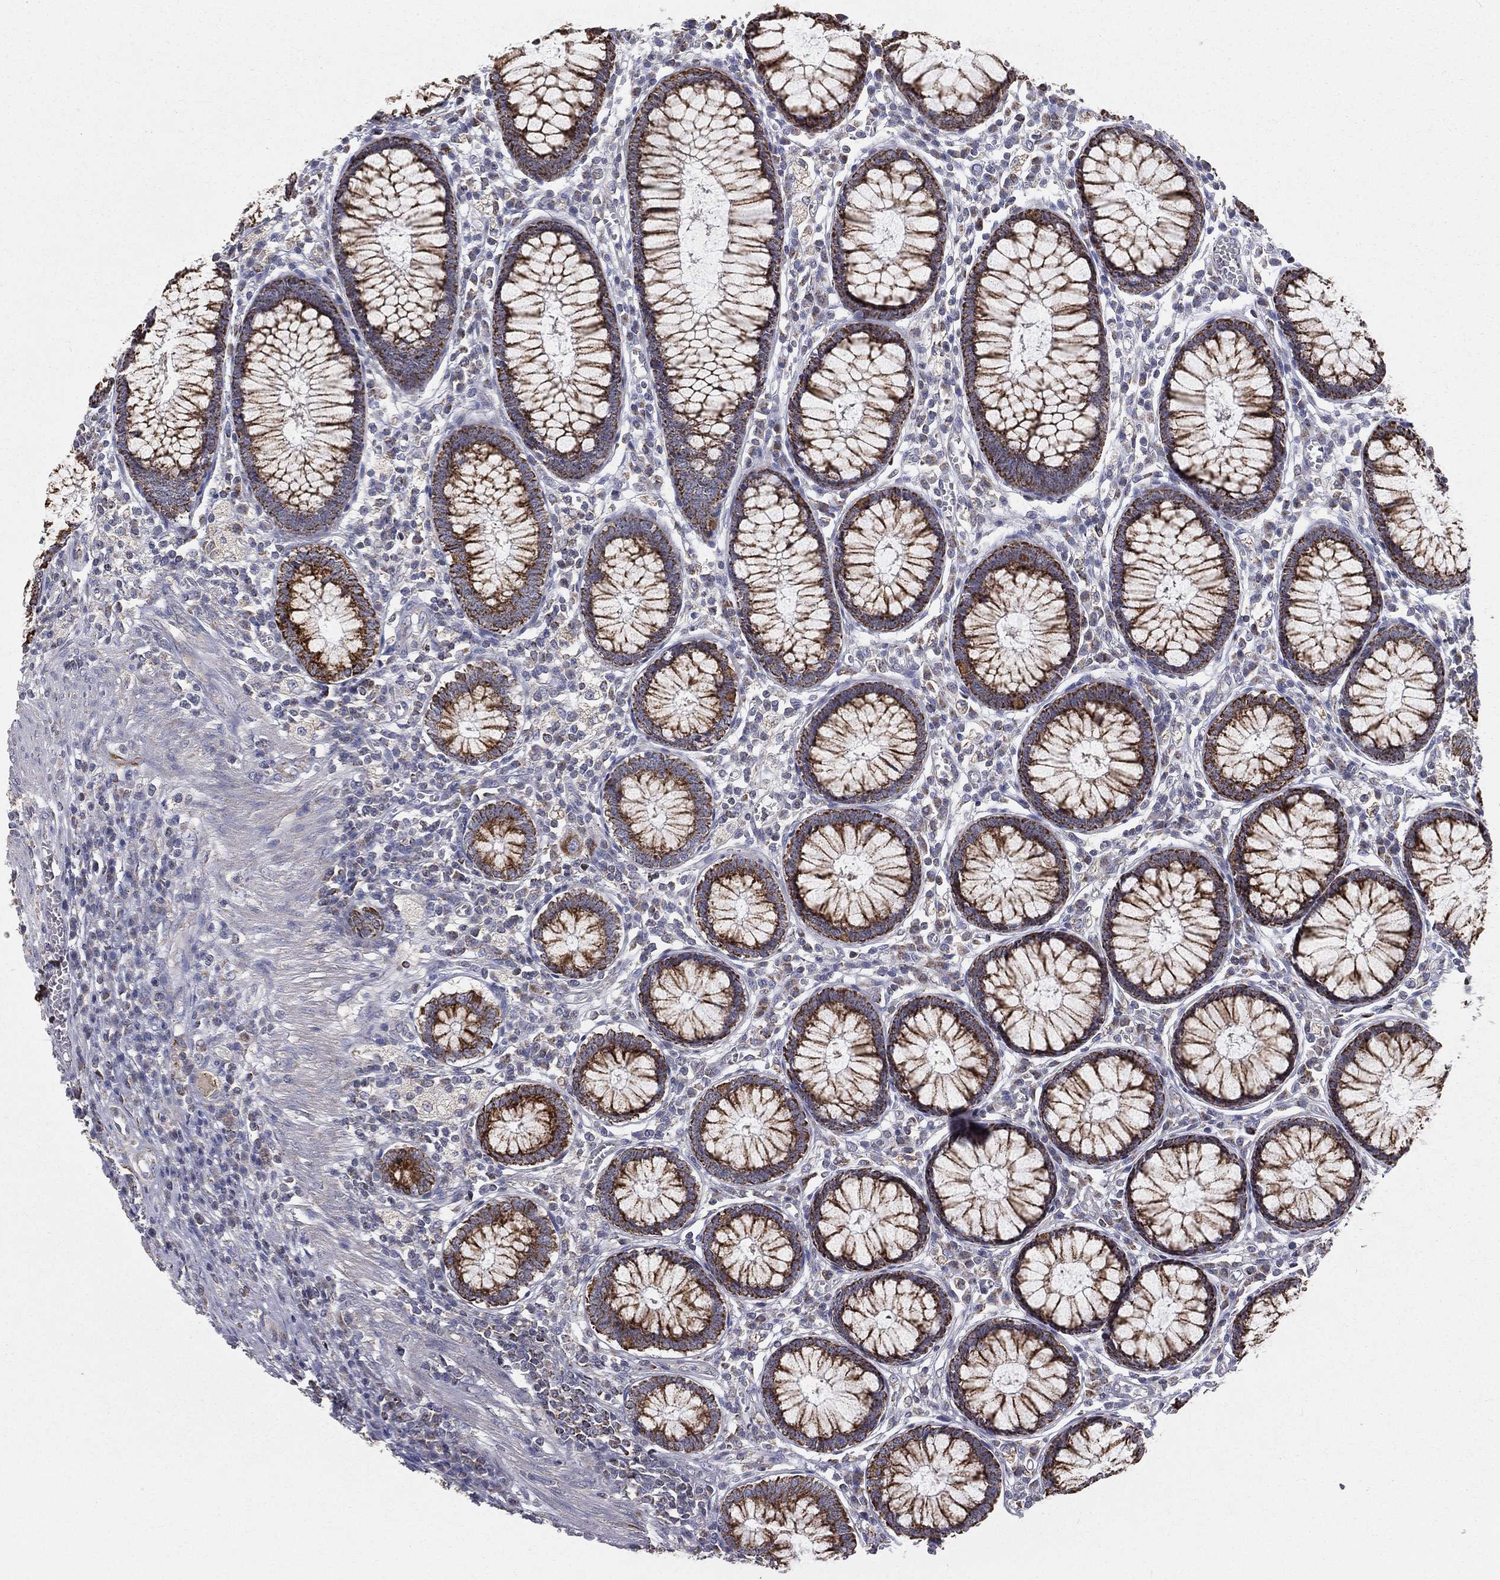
{"staining": {"intensity": "negative", "quantity": "none", "location": "none"}, "tissue": "colon", "cell_type": "Endothelial cells", "image_type": "normal", "snomed": [{"axis": "morphology", "description": "Normal tissue, NOS"}, {"axis": "topography", "description": "Colon"}], "caption": "Image shows no significant protein staining in endothelial cells of normal colon. The staining is performed using DAB brown chromogen with nuclei counter-stained in using hematoxylin.", "gene": "HADH", "patient": {"sex": "male", "age": 65}}